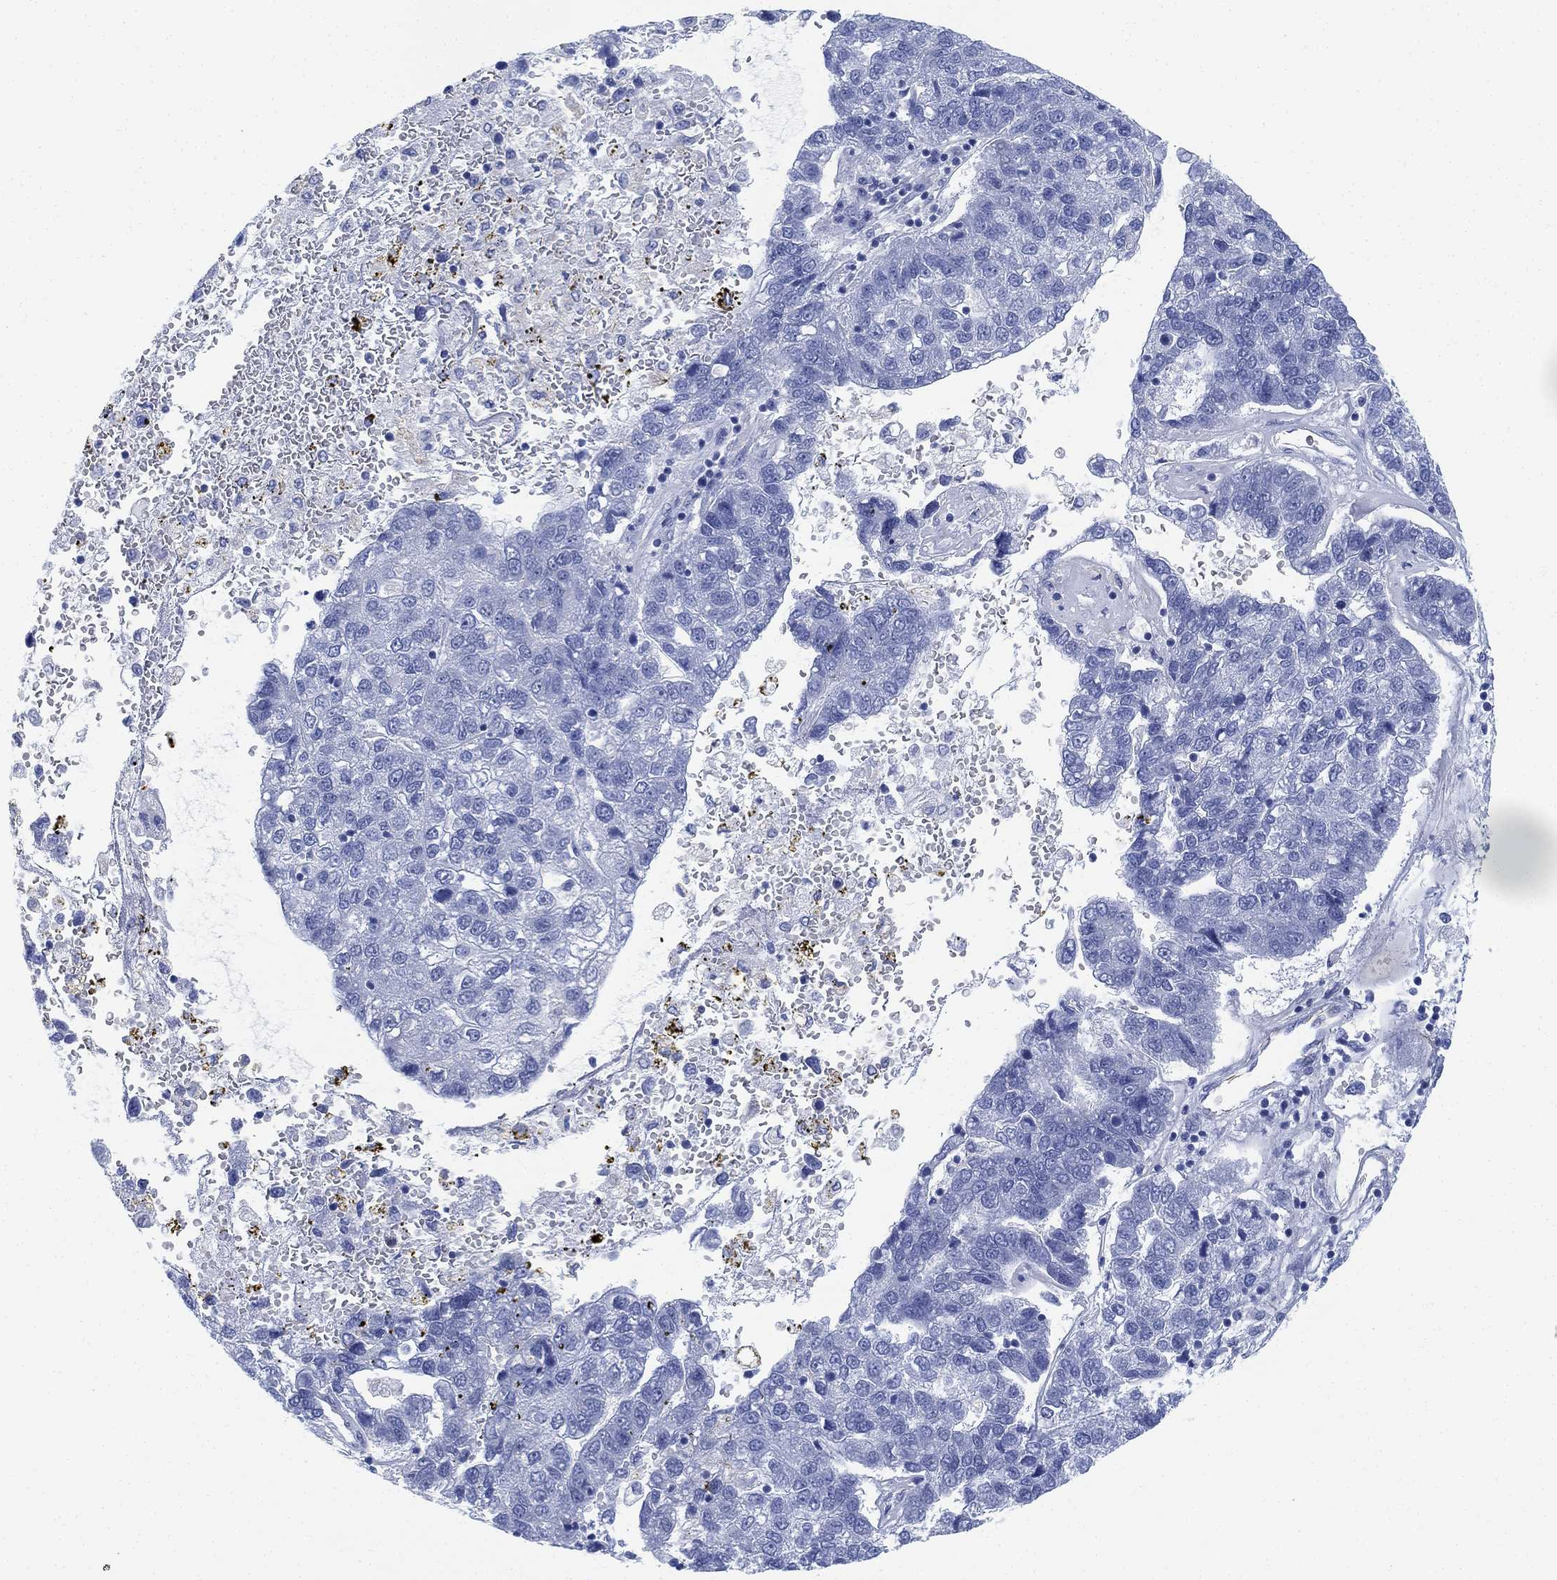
{"staining": {"intensity": "negative", "quantity": "none", "location": "none"}, "tissue": "pancreatic cancer", "cell_type": "Tumor cells", "image_type": "cancer", "snomed": [{"axis": "morphology", "description": "Adenocarcinoma, NOS"}, {"axis": "topography", "description": "Pancreas"}], "caption": "A histopathology image of human adenocarcinoma (pancreatic) is negative for staining in tumor cells.", "gene": "PSKH2", "patient": {"sex": "female", "age": 61}}